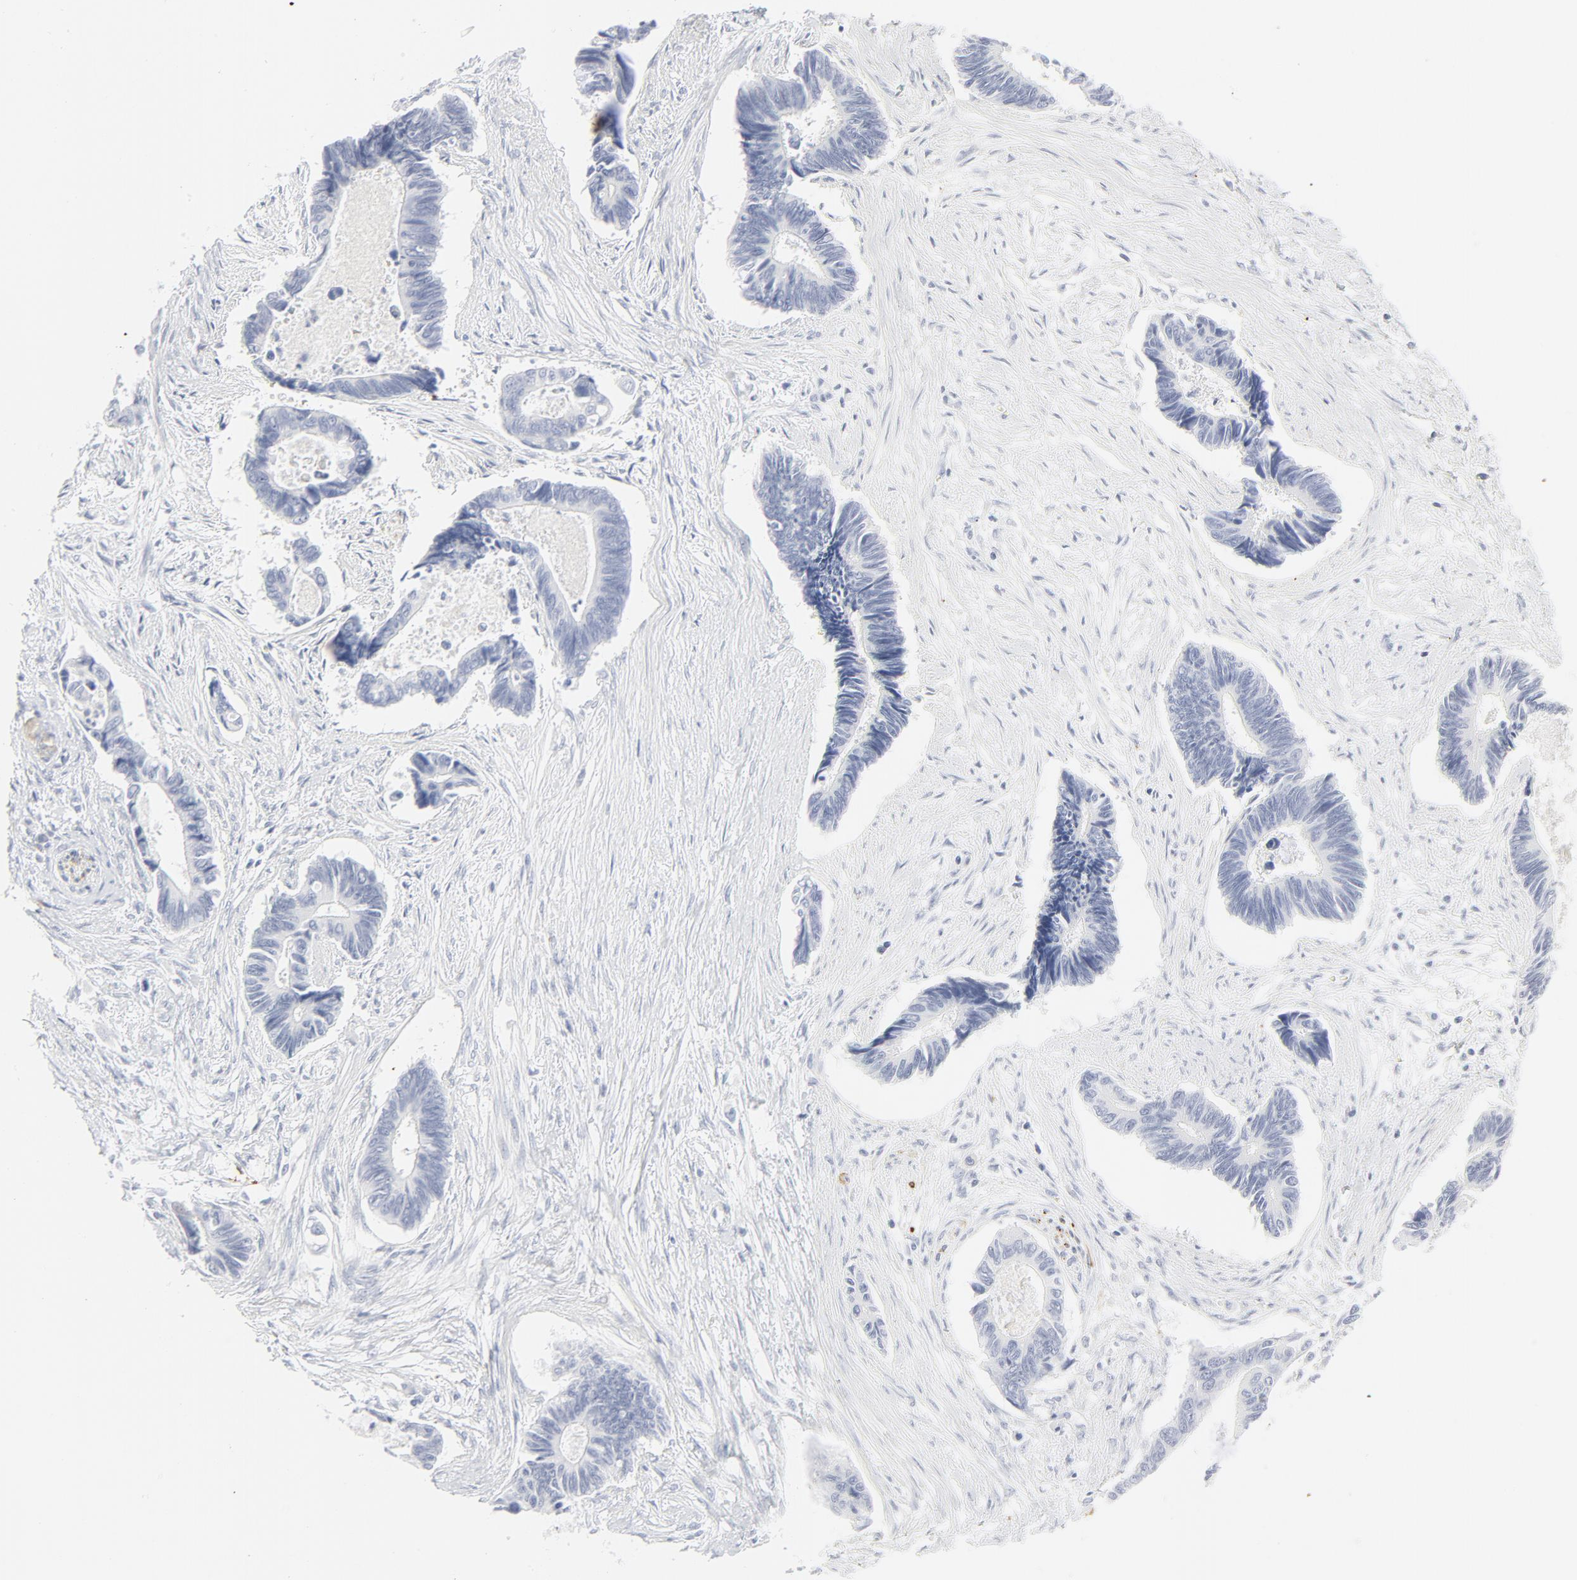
{"staining": {"intensity": "negative", "quantity": "none", "location": "none"}, "tissue": "pancreatic cancer", "cell_type": "Tumor cells", "image_type": "cancer", "snomed": [{"axis": "morphology", "description": "Adenocarcinoma, NOS"}, {"axis": "topography", "description": "Pancreas"}], "caption": "IHC photomicrograph of human pancreatic cancer (adenocarcinoma) stained for a protein (brown), which shows no staining in tumor cells. (Stains: DAB immunohistochemistry with hematoxylin counter stain, Microscopy: brightfield microscopy at high magnification).", "gene": "CCR7", "patient": {"sex": "female", "age": 70}}